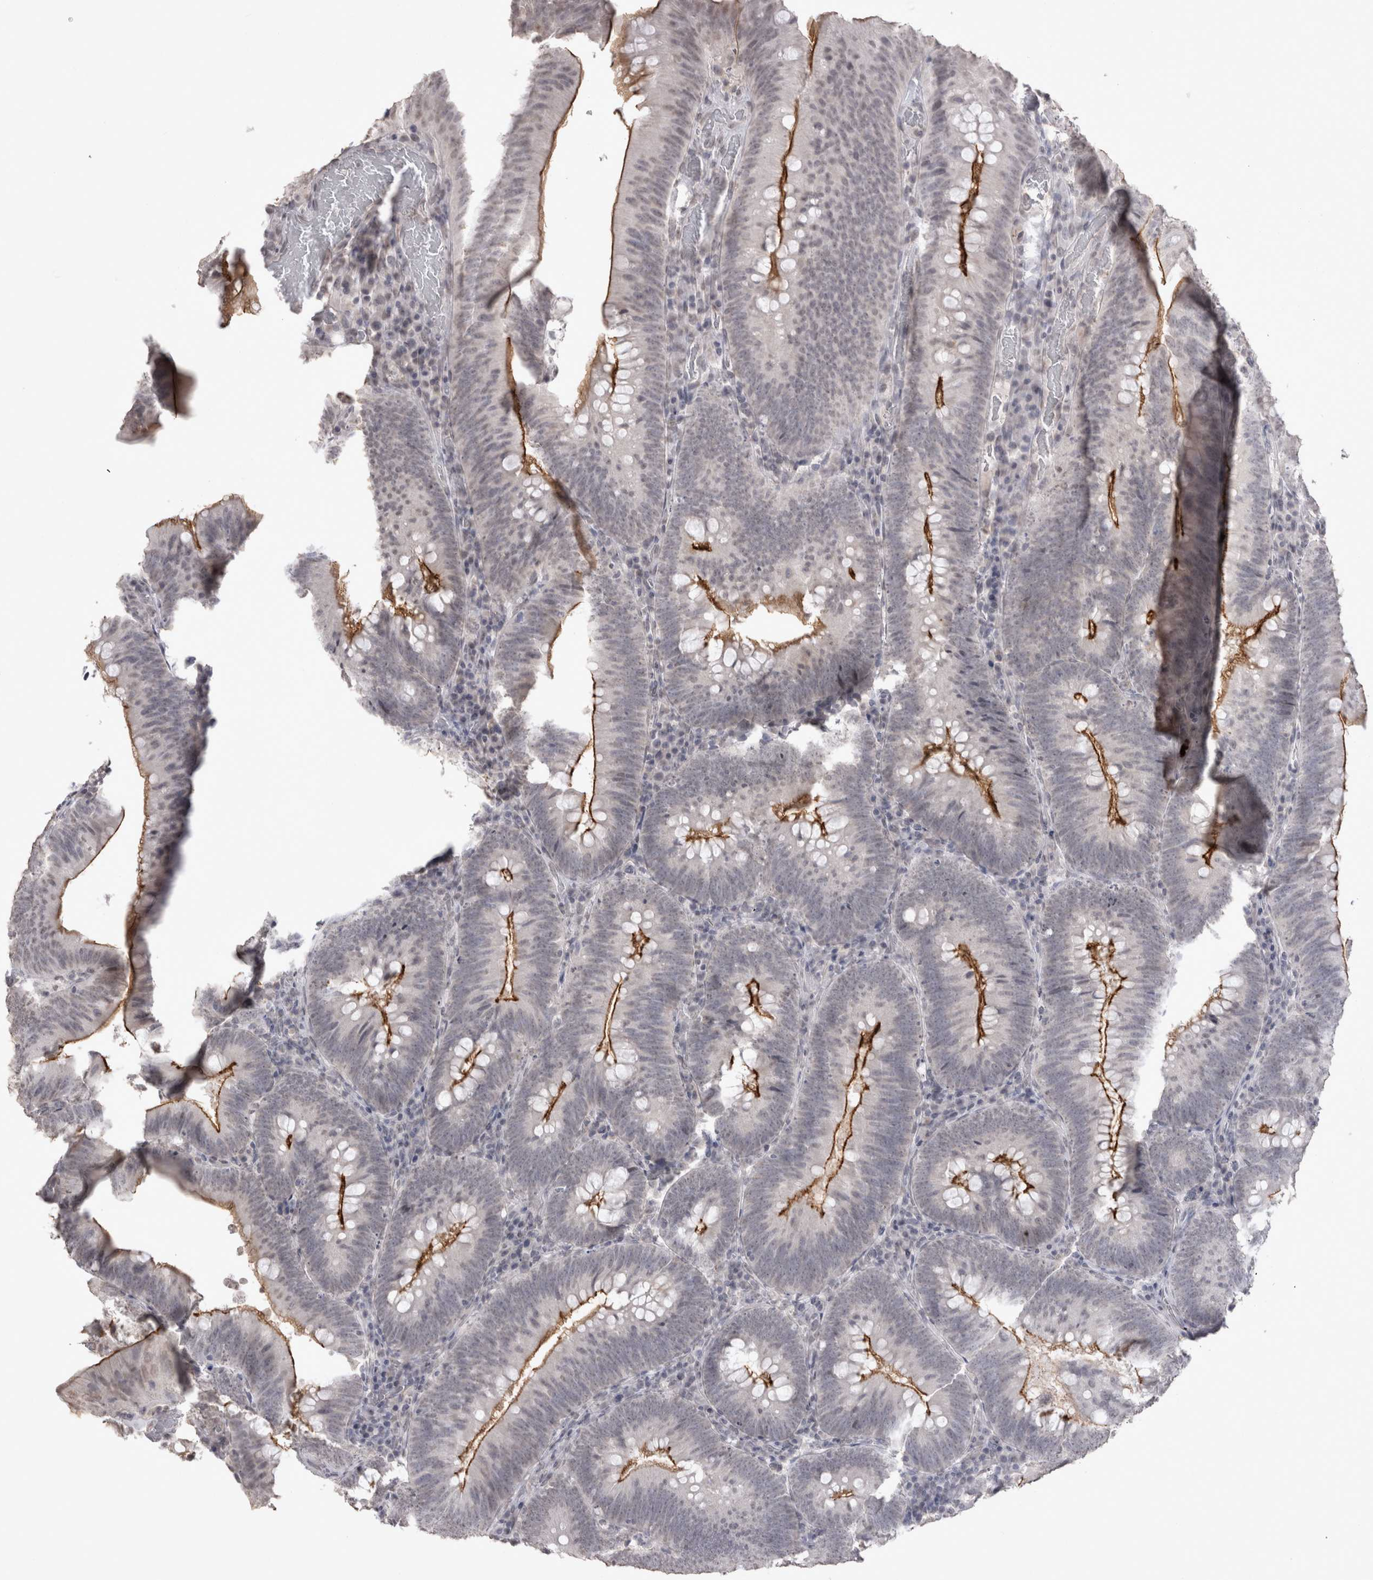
{"staining": {"intensity": "strong", "quantity": "<25%", "location": "cytoplasmic/membranous"}, "tissue": "colorectal cancer", "cell_type": "Tumor cells", "image_type": "cancer", "snomed": [{"axis": "morphology", "description": "Normal tissue, NOS"}, {"axis": "topography", "description": "Colon"}], "caption": "About <25% of tumor cells in colorectal cancer demonstrate strong cytoplasmic/membranous protein positivity as visualized by brown immunohistochemical staining.", "gene": "DDX4", "patient": {"sex": "female", "age": 82}}